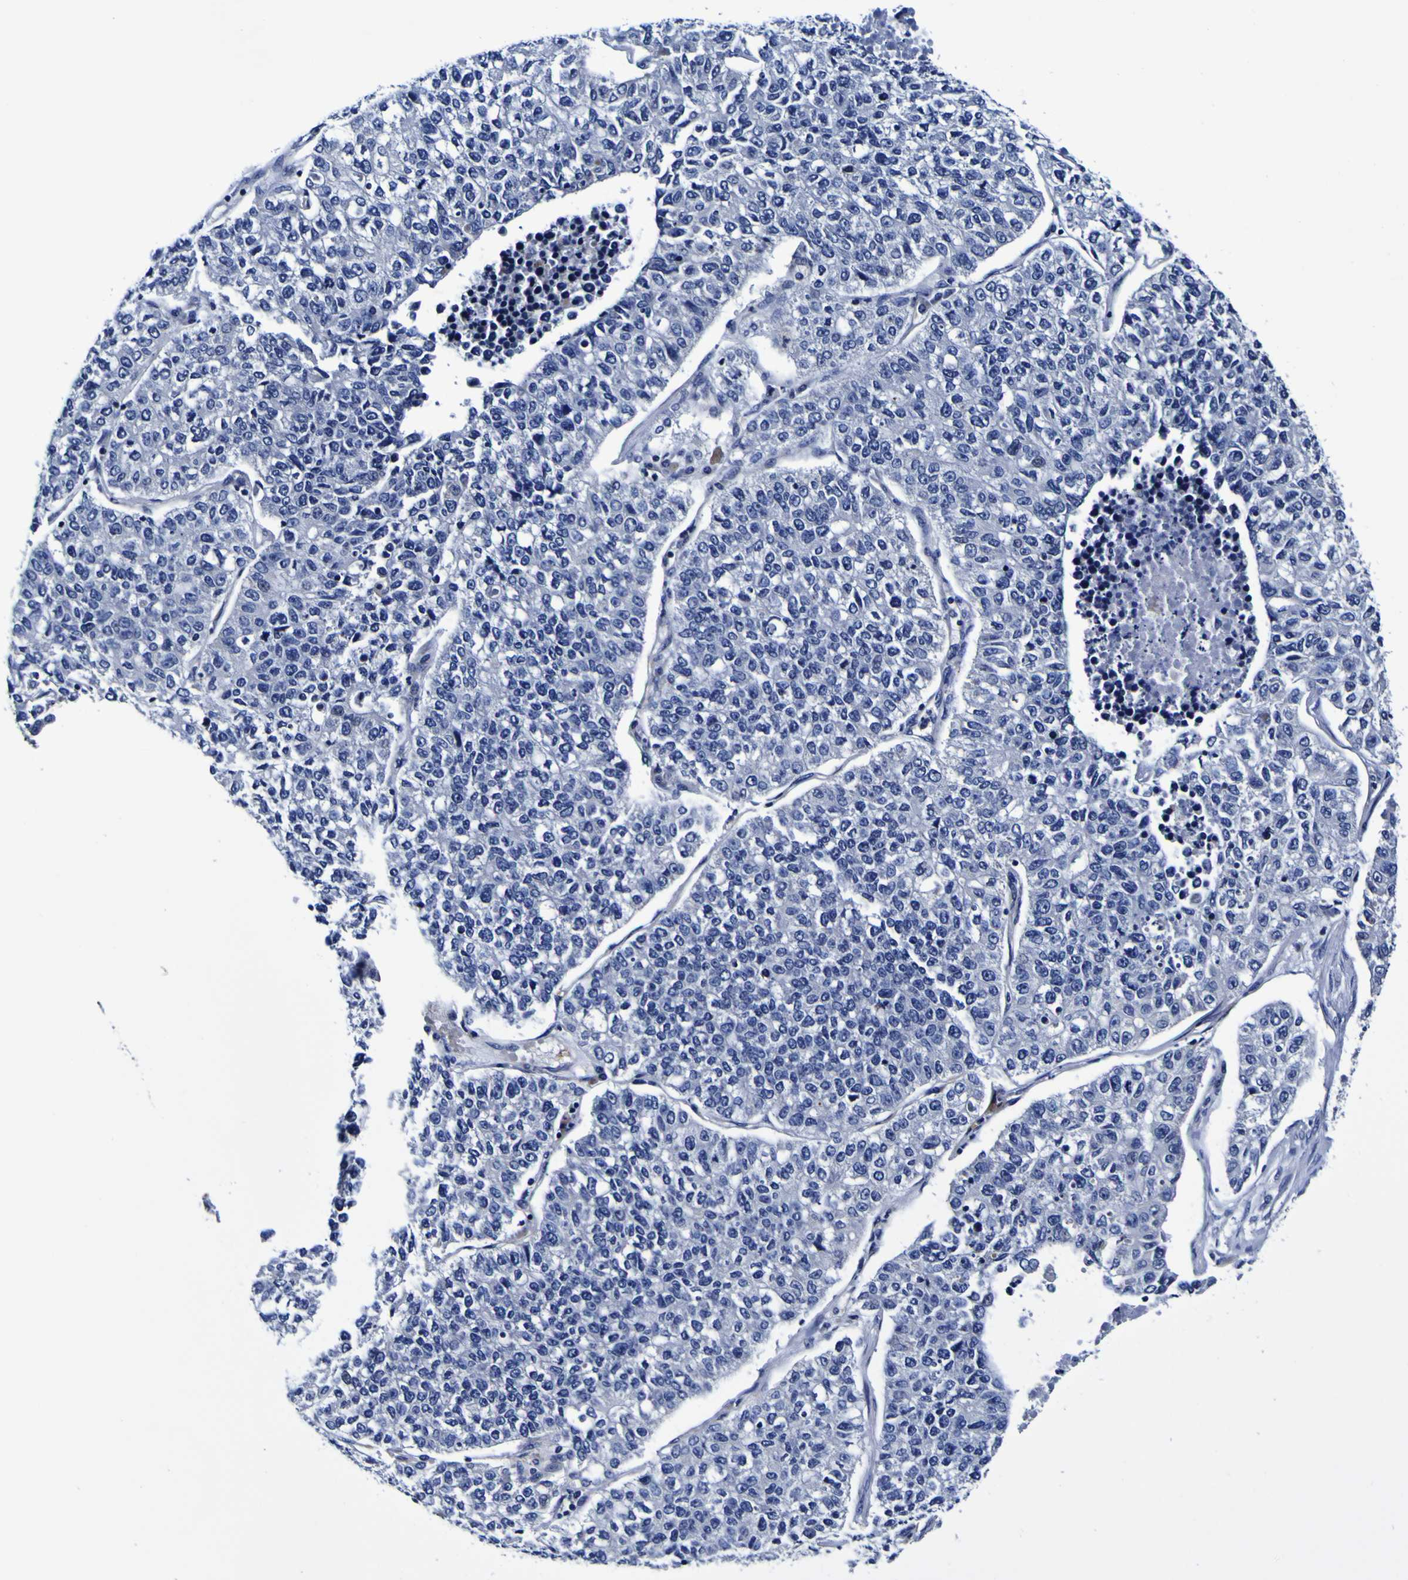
{"staining": {"intensity": "negative", "quantity": "none", "location": "none"}, "tissue": "lung cancer", "cell_type": "Tumor cells", "image_type": "cancer", "snomed": [{"axis": "morphology", "description": "Adenocarcinoma, NOS"}, {"axis": "topography", "description": "Lung"}], "caption": "Immunohistochemistry image of neoplastic tissue: human lung adenocarcinoma stained with DAB (3,3'-diaminobenzidine) exhibits no significant protein expression in tumor cells. (DAB (3,3'-diaminobenzidine) immunohistochemistry with hematoxylin counter stain).", "gene": "PDLIM4", "patient": {"sex": "male", "age": 49}}